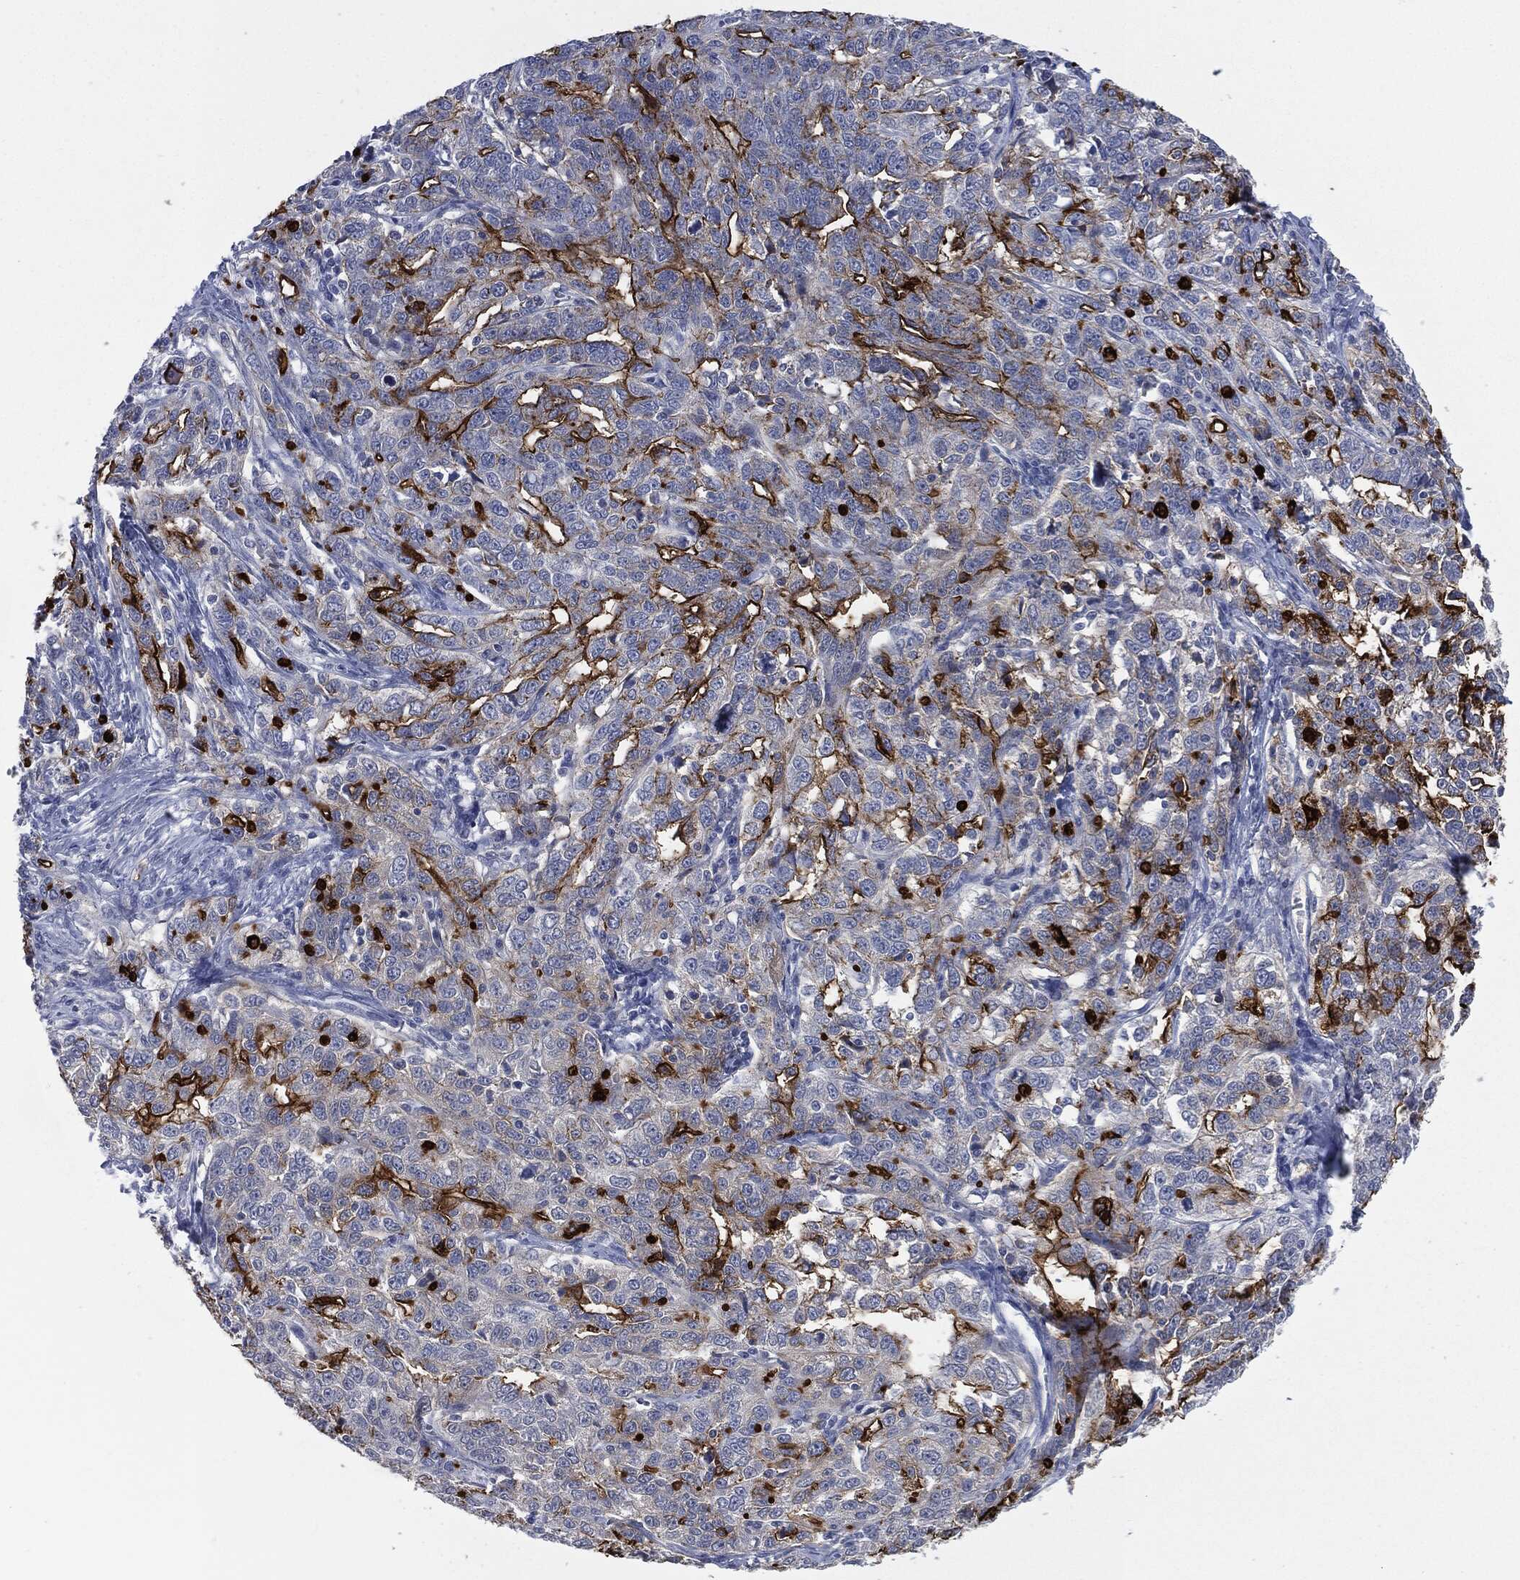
{"staining": {"intensity": "strong", "quantity": "25%-75%", "location": "cytoplasmic/membranous"}, "tissue": "ovarian cancer", "cell_type": "Tumor cells", "image_type": "cancer", "snomed": [{"axis": "morphology", "description": "Cystadenocarcinoma, serous, NOS"}, {"axis": "topography", "description": "Ovary"}], "caption": "The immunohistochemical stain highlights strong cytoplasmic/membranous expression in tumor cells of ovarian cancer tissue. The staining is performed using DAB brown chromogen to label protein expression. The nuclei are counter-stained blue using hematoxylin.", "gene": "MUC16", "patient": {"sex": "female", "age": 71}}